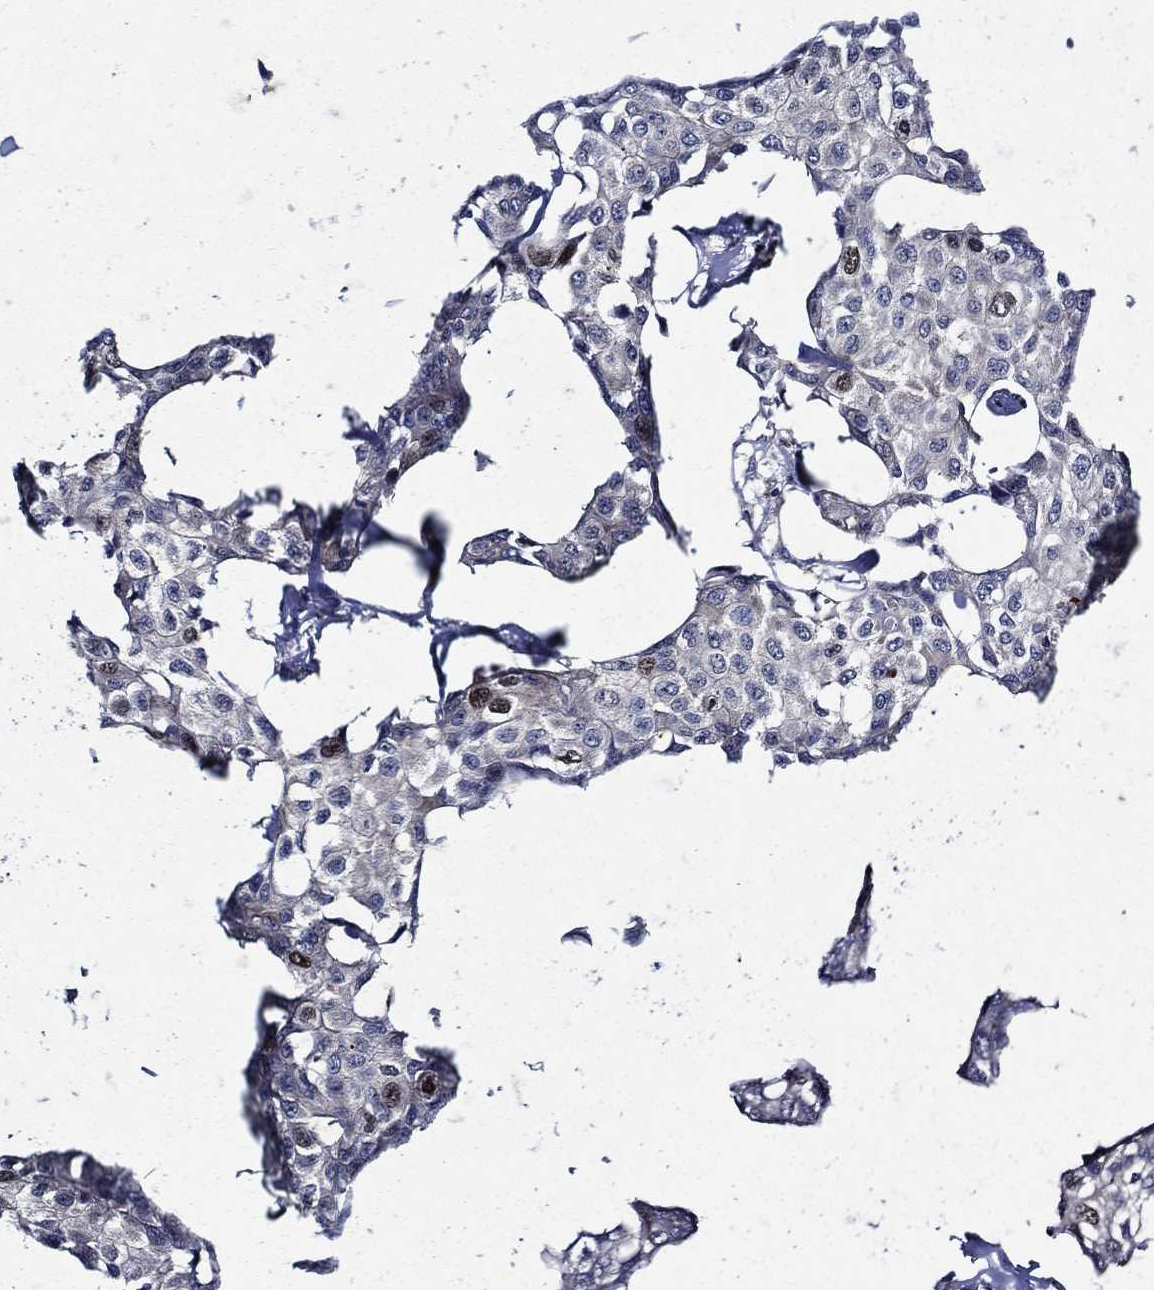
{"staining": {"intensity": "moderate", "quantity": "<25%", "location": "nuclear"}, "tissue": "breast cancer", "cell_type": "Tumor cells", "image_type": "cancer", "snomed": [{"axis": "morphology", "description": "Duct carcinoma"}, {"axis": "topography", "description": "Breast"}], "caption": "Approximately <25% of tumor cells in breast cancer (invasive ductal carcinoma) display moderate nuclear protein positivity as visualized by brown immunohistochemical staining.", "gene": "KIF20B", "patient": {"sex": "female", "age": 80}}